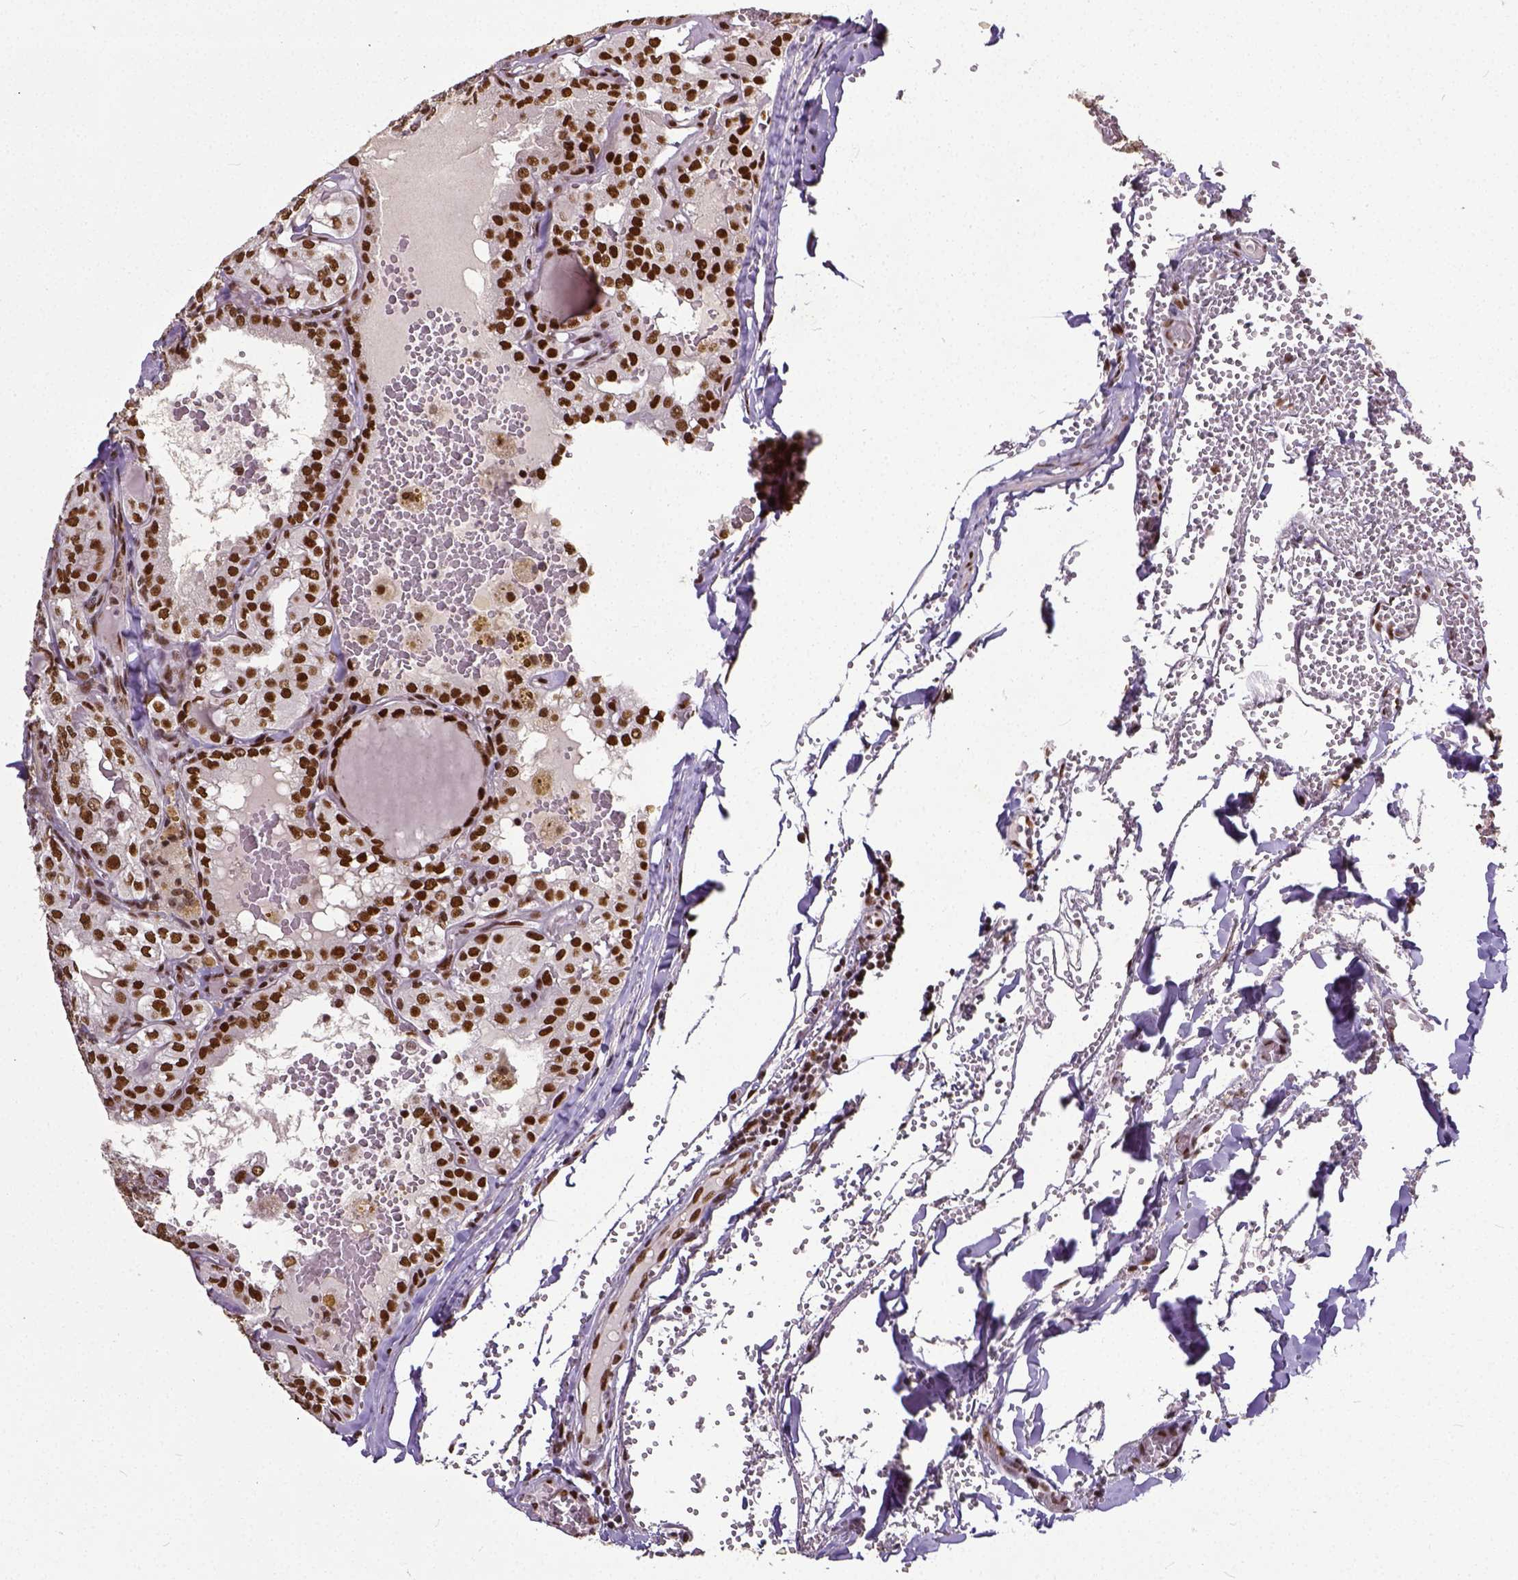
{"staining": {"intensity": "moderate", "quantity": ">75%", "location": "nuclear"}, "tissue": "thyroid cancer", "cell_type": "Tumor cells", "image_type": "cancer", "snomed": [{"axis": "morphology", "description": "Papillary adenocarcinoma, NOS"}, {"axis": "topography", "description": "Thyroid gland"}], "caption": "Thyroid cancer stained for a protein (brown) exhibits moderate nuclear positive expression in approximately >75% of tumor cells.", "gene": "ATRX", "patient": {"sex": "male", "age": 20}}